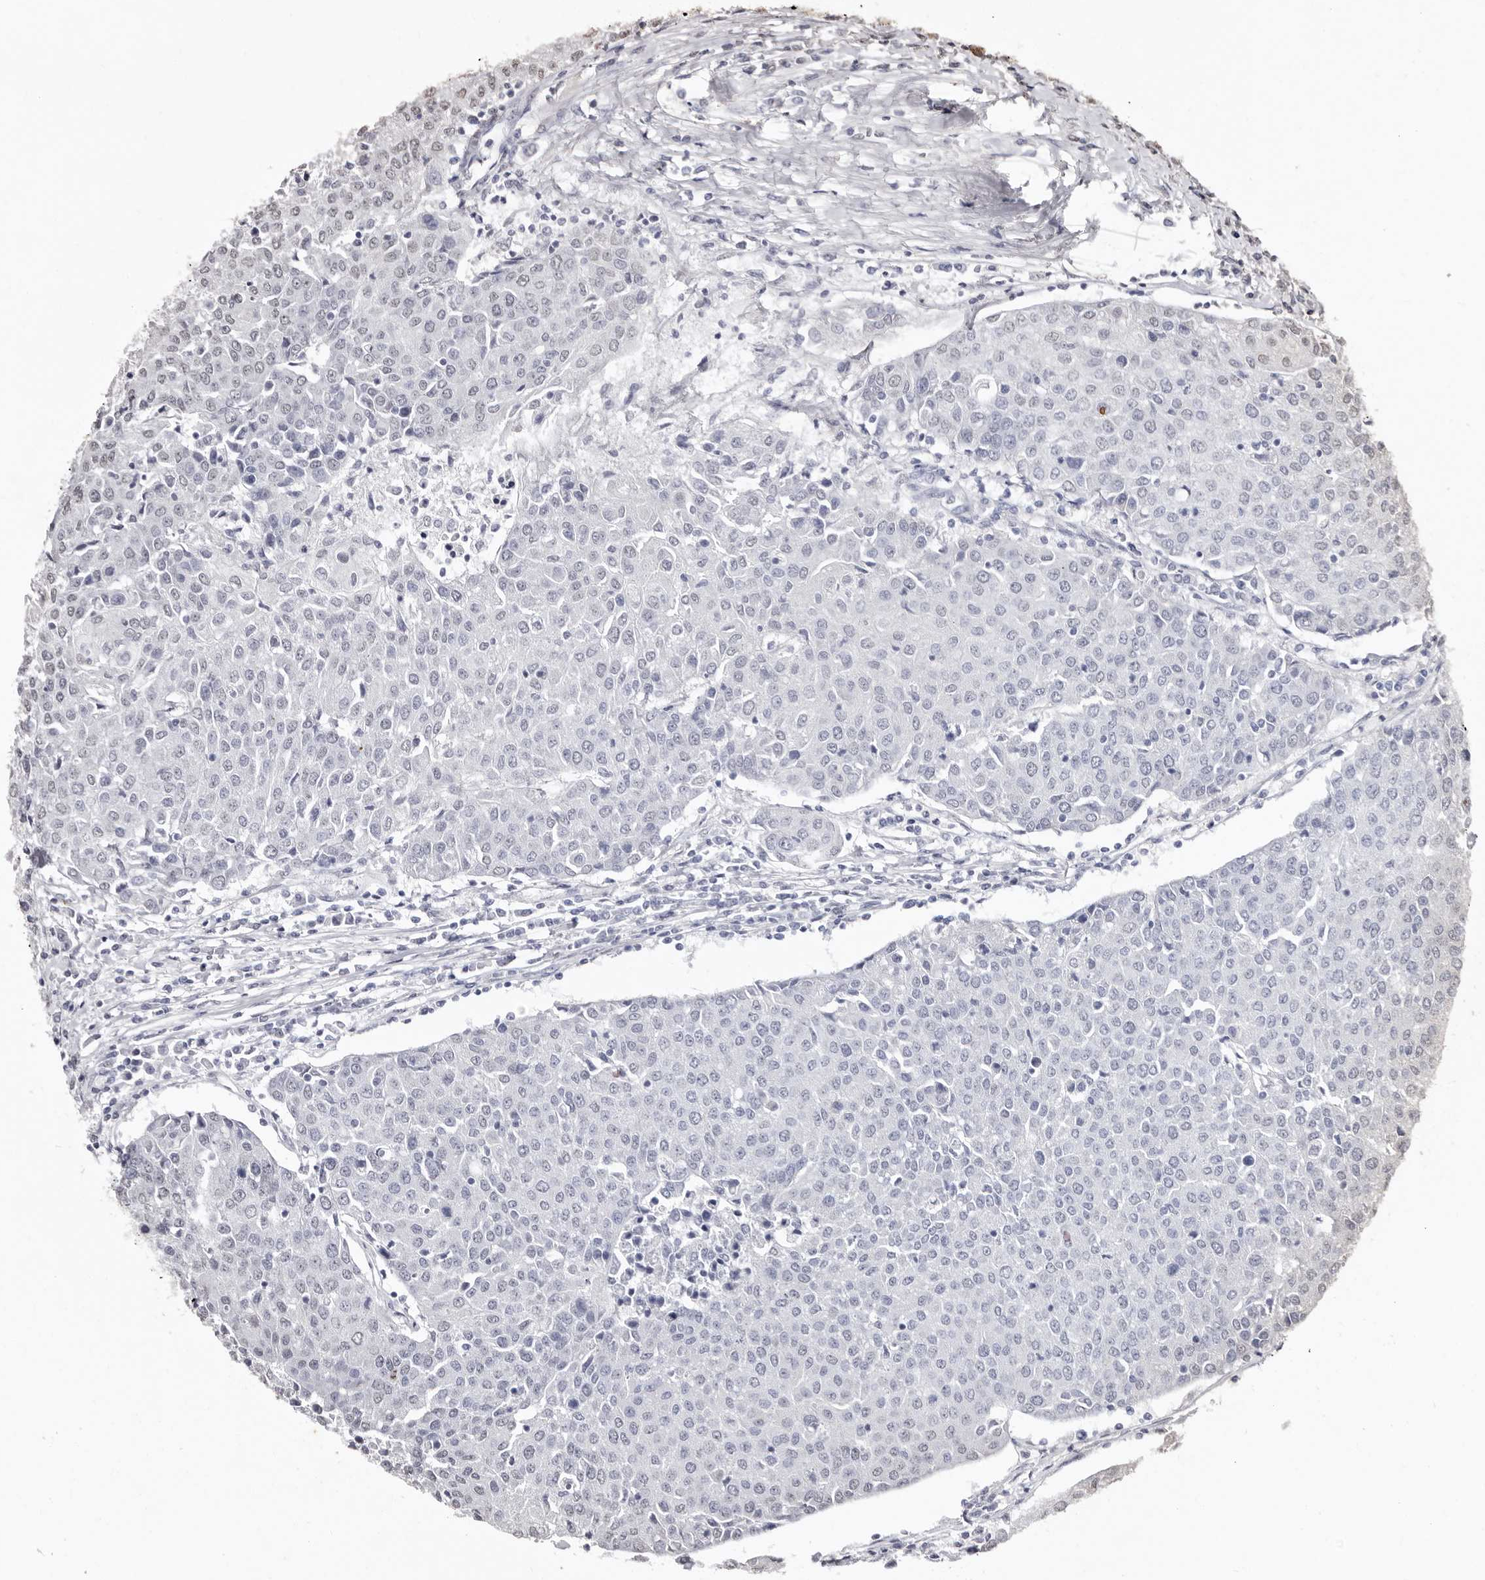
{"staining": {"intensity": "weak", "quantity": "<25%", "location": "nuclear"}, "tissue": "urothelial cancer", "cell_type": "Tumor cells", "image_type": "cancer", "snomed": [{"axis": "morphology", "description": "Urothelial carcinoma, High grade"}, {"axis": "topography", "description": "Urinary bladder"}], "caption": "An IHC micrograph of urothelial carcinoma (high-grade) is shown. There is no staining in tumor cells of urothelial carcinoma (high-grade). (DAB (3,3'-diaminobenzidine) immunohistochemistry, high magnification).", "gene": "ERBB4", "patient": {"sex": "female", "age": 85}}